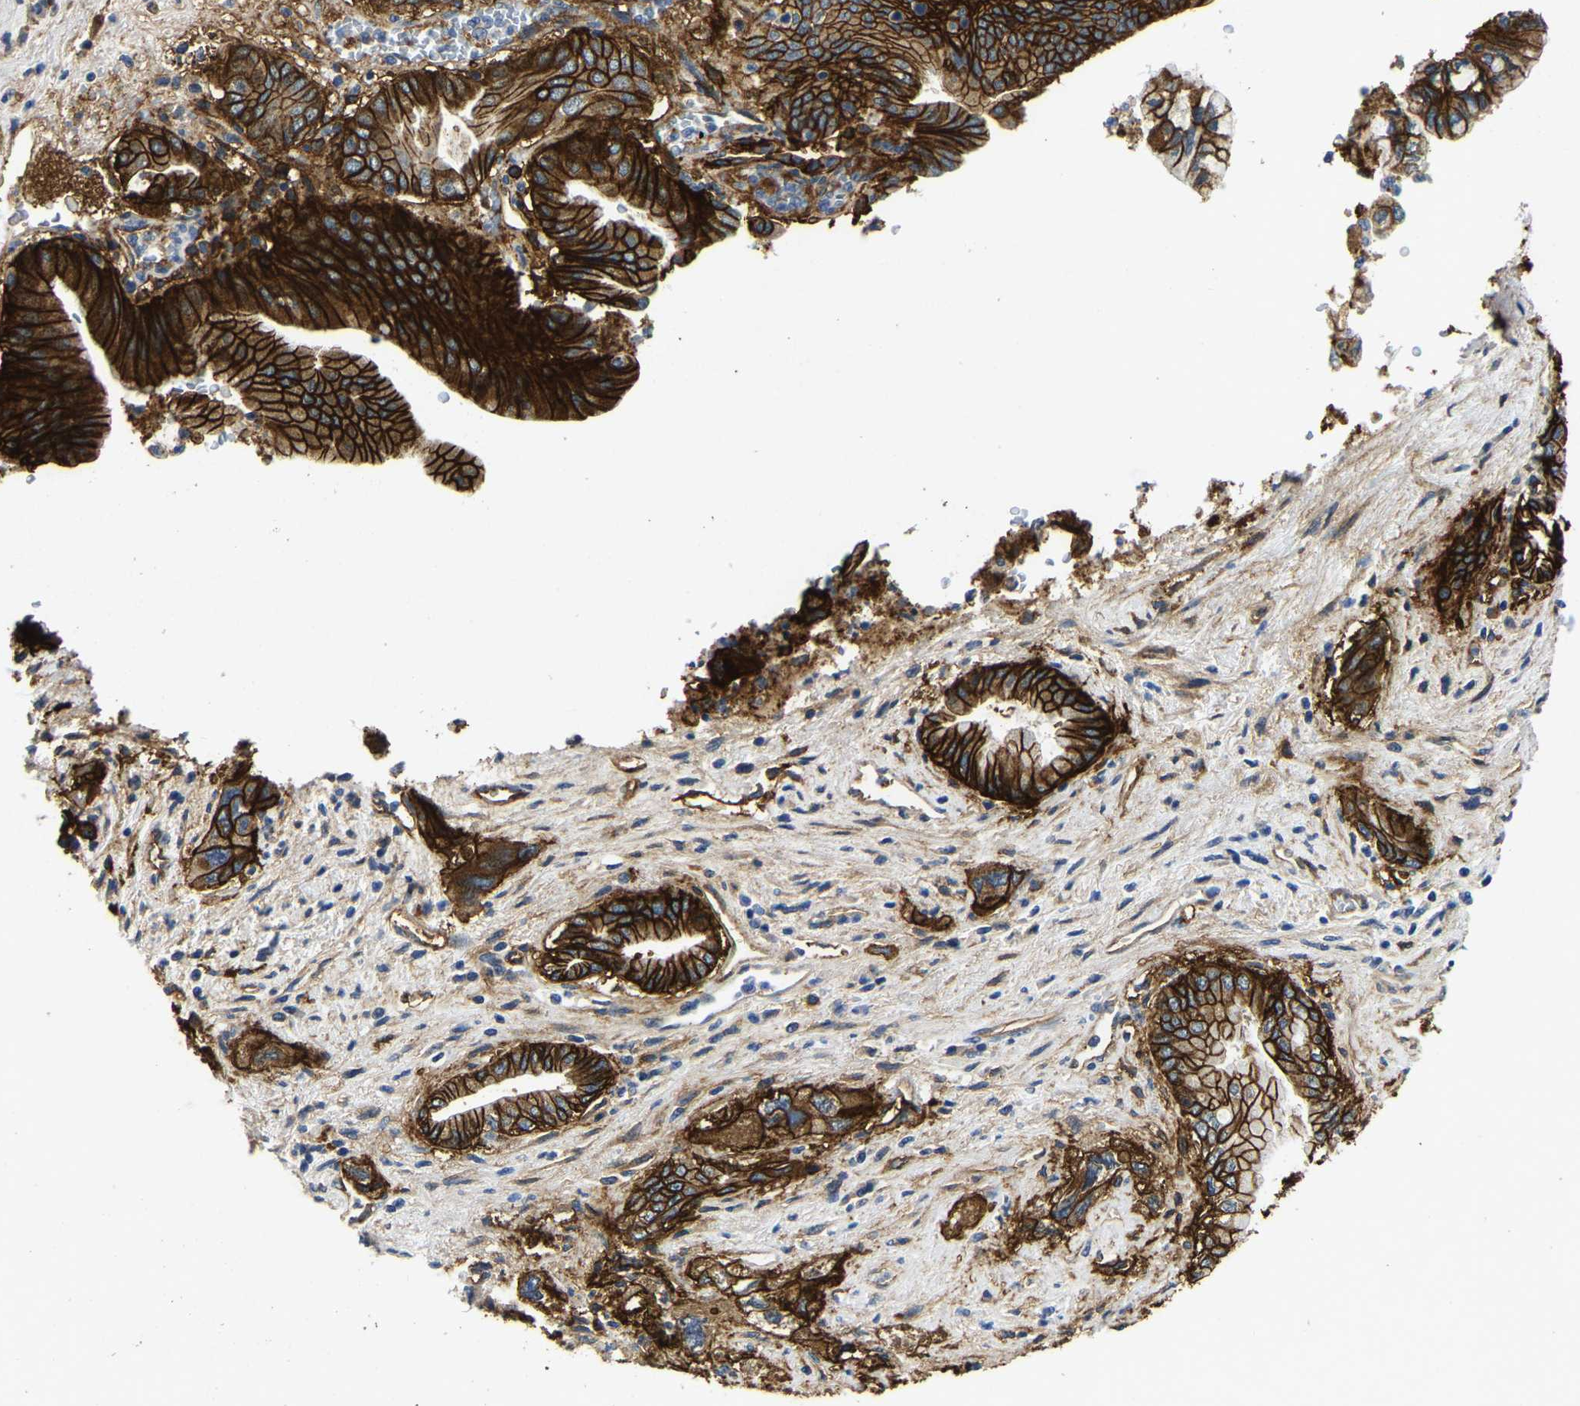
{"staining": {"intensity": "strong", "quantity": ">75%", "location": "cytoplasmic/membranous"}, "tissue": "pancreatic cancer", "cell_type": "Tumor cells", "image_type": "cancer", "snomed": [{"axis": "morphology", "description": "Adenocarcinoma, NOS"}, {"axis": "topography", "description": "Pancreas"}], "caption": "Pancreatic cancer (adenocarcinoma) tissue exhibits strong cytoplasmic/membranous expression in about >75% of tumor cells", "gene": "ITGA2", "patient": {"sex": "female", "age": 73}}